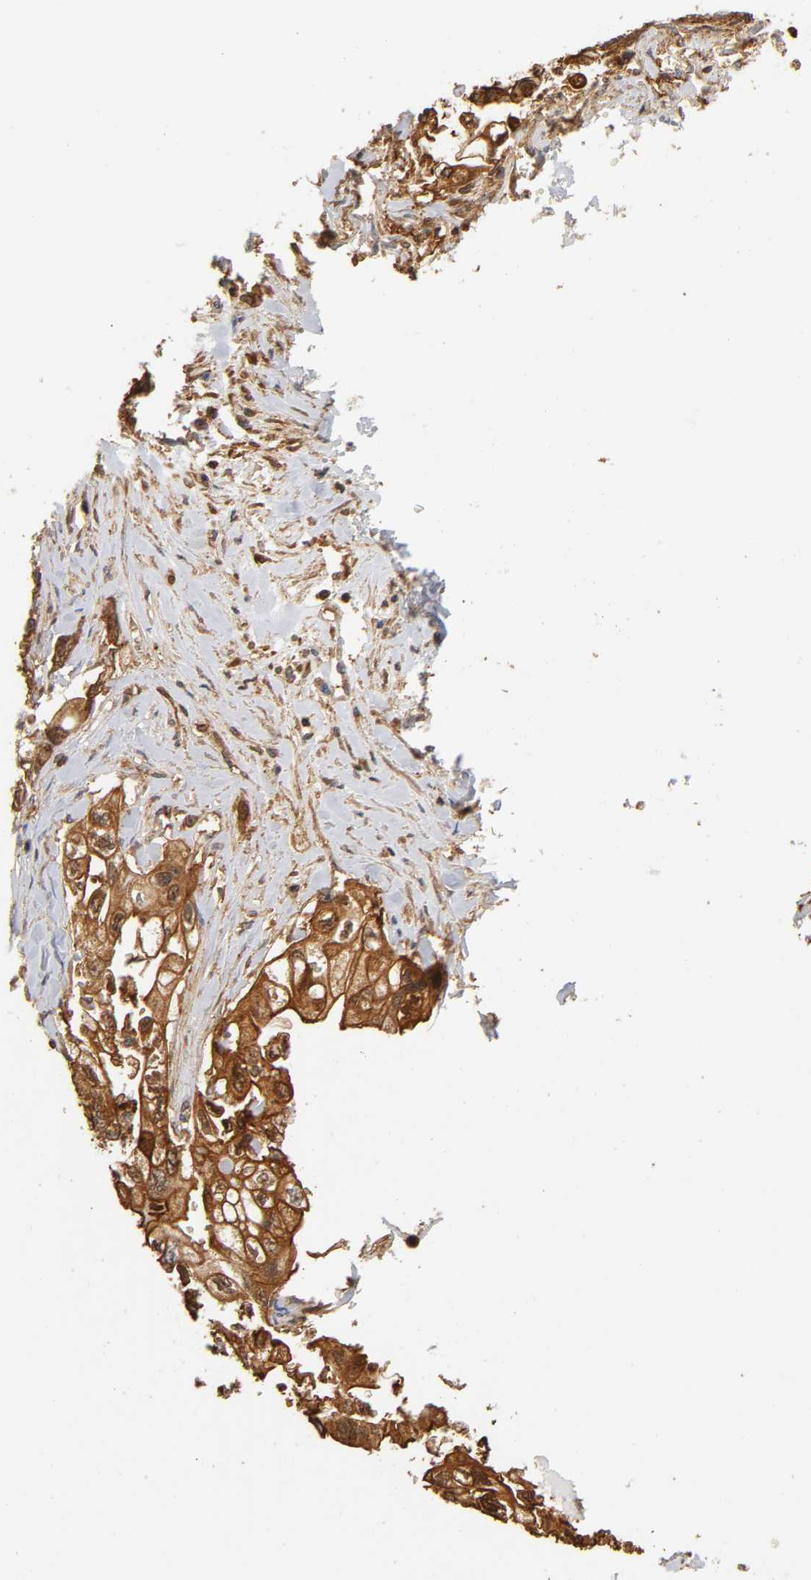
{"staining": {"intensity": "moderate", "quantity": ">75%", "location": "cytoplasmic/membranous,nuclear"}, "tissue": "pancreatic cancer", "cell_type": "Tumor cells", "image_type": "cancer", "snomed": [{"axis": "morphology", "description": "Normal tissue, NOS"}, {"axis": "topography", "description": "Pancreas"}], "caption": "Immunohistochemistry of human pancreatic cancer shows medium levels of moderate cytoplasmic/membranous and nuclear expression in approximately >75% of tumor cells. (DAB = brown stain, brightfield microscopy at high magnification).", "gene": "ANXA11", "patient": {"sex": "male", "age": 42}}